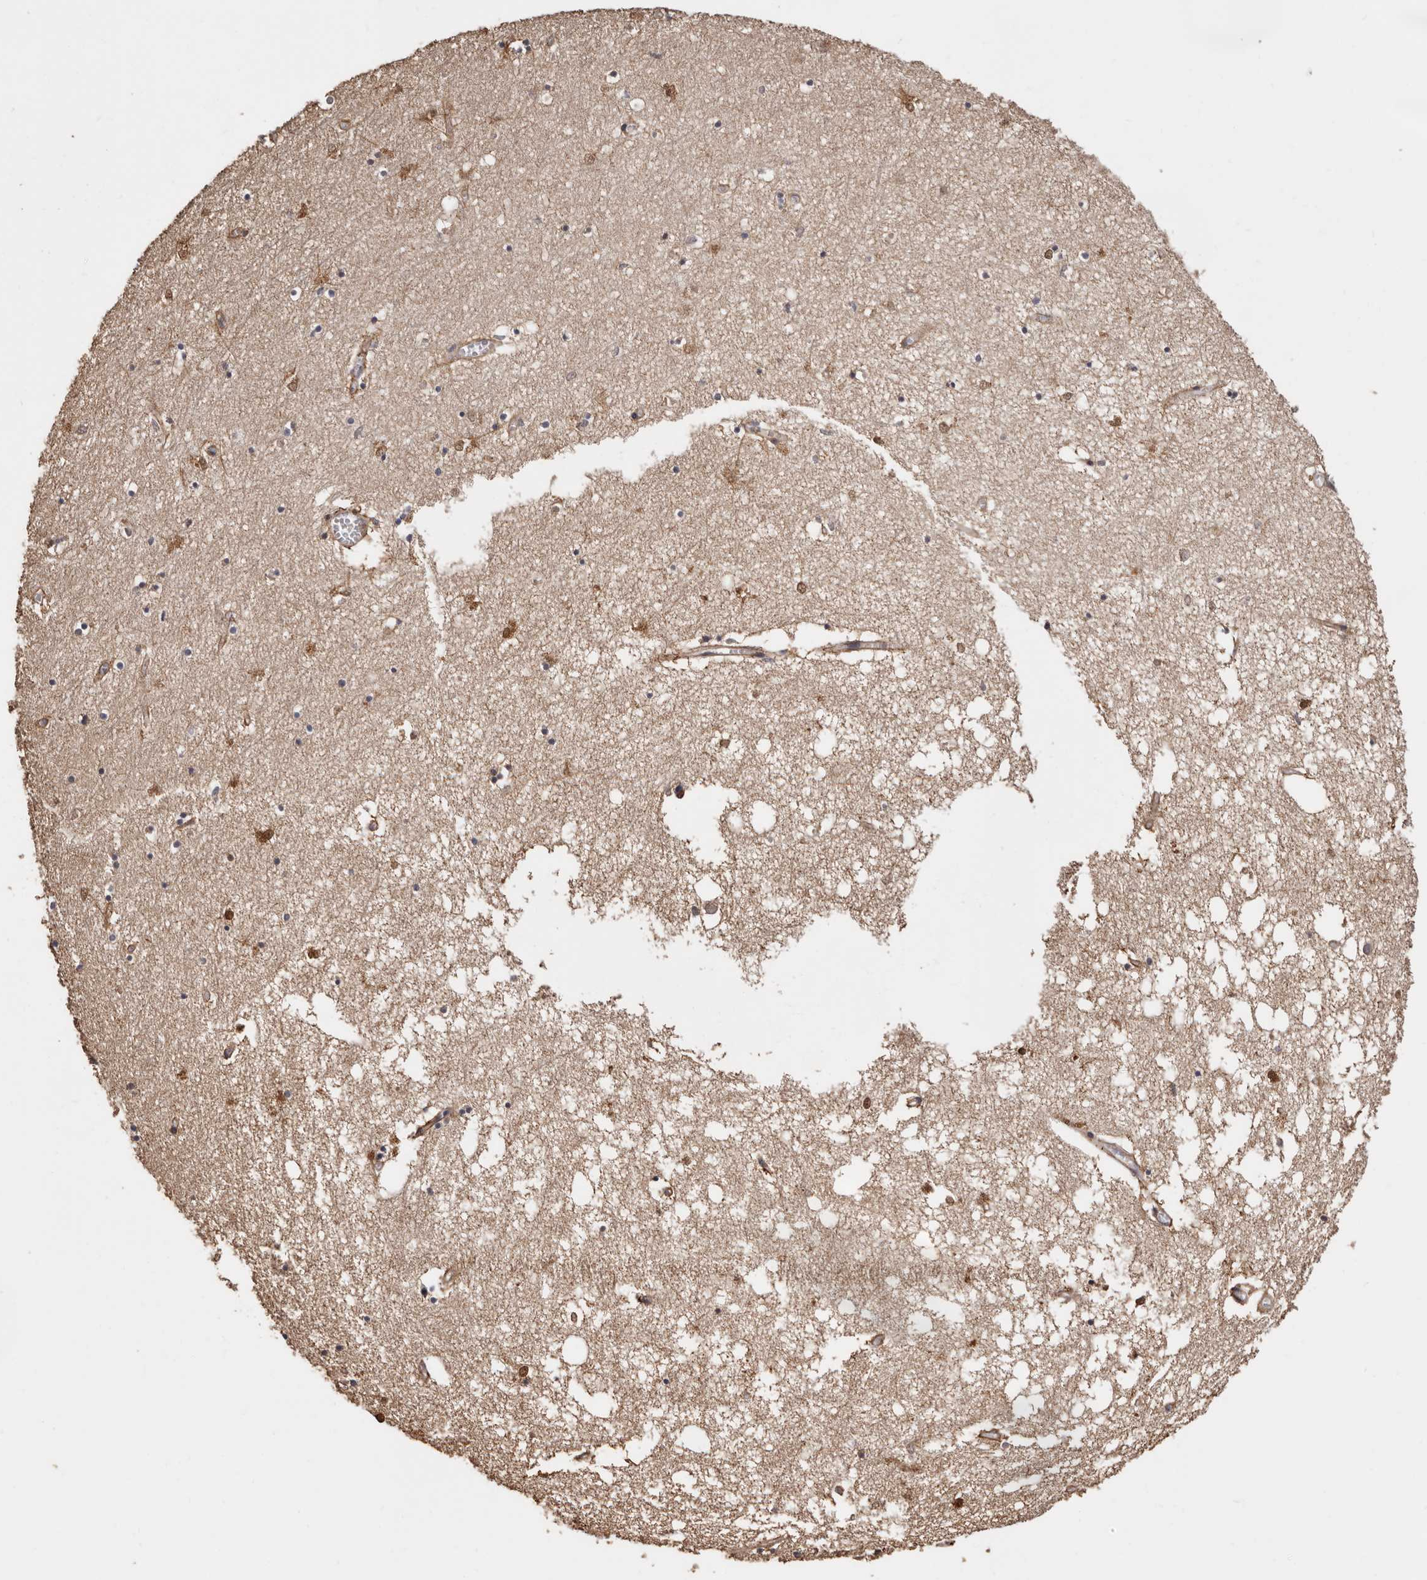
{"staining": {"intensity": "moderate", "quantity": "<25%", "location": "cytoplasmic/membranous,nuclear"}, "tissue": "hippocampus", "cell_type": "Glial cells", "image_type": "normal", "snomed": [{"axis": "morphology", "description": "Normal tissue, NOS"}, {"axis": "topography", "description": "Hippocampus"}], "caption": "Approximately <25% of glial cells in unremarkable human hippocampus display moderate cytoplasmic/membranous,nuclear protein positivity as visualized by brown immunohistochemical staining.", "gene": "COQ8B", "patient": {"sex": "male", "age": 70}}